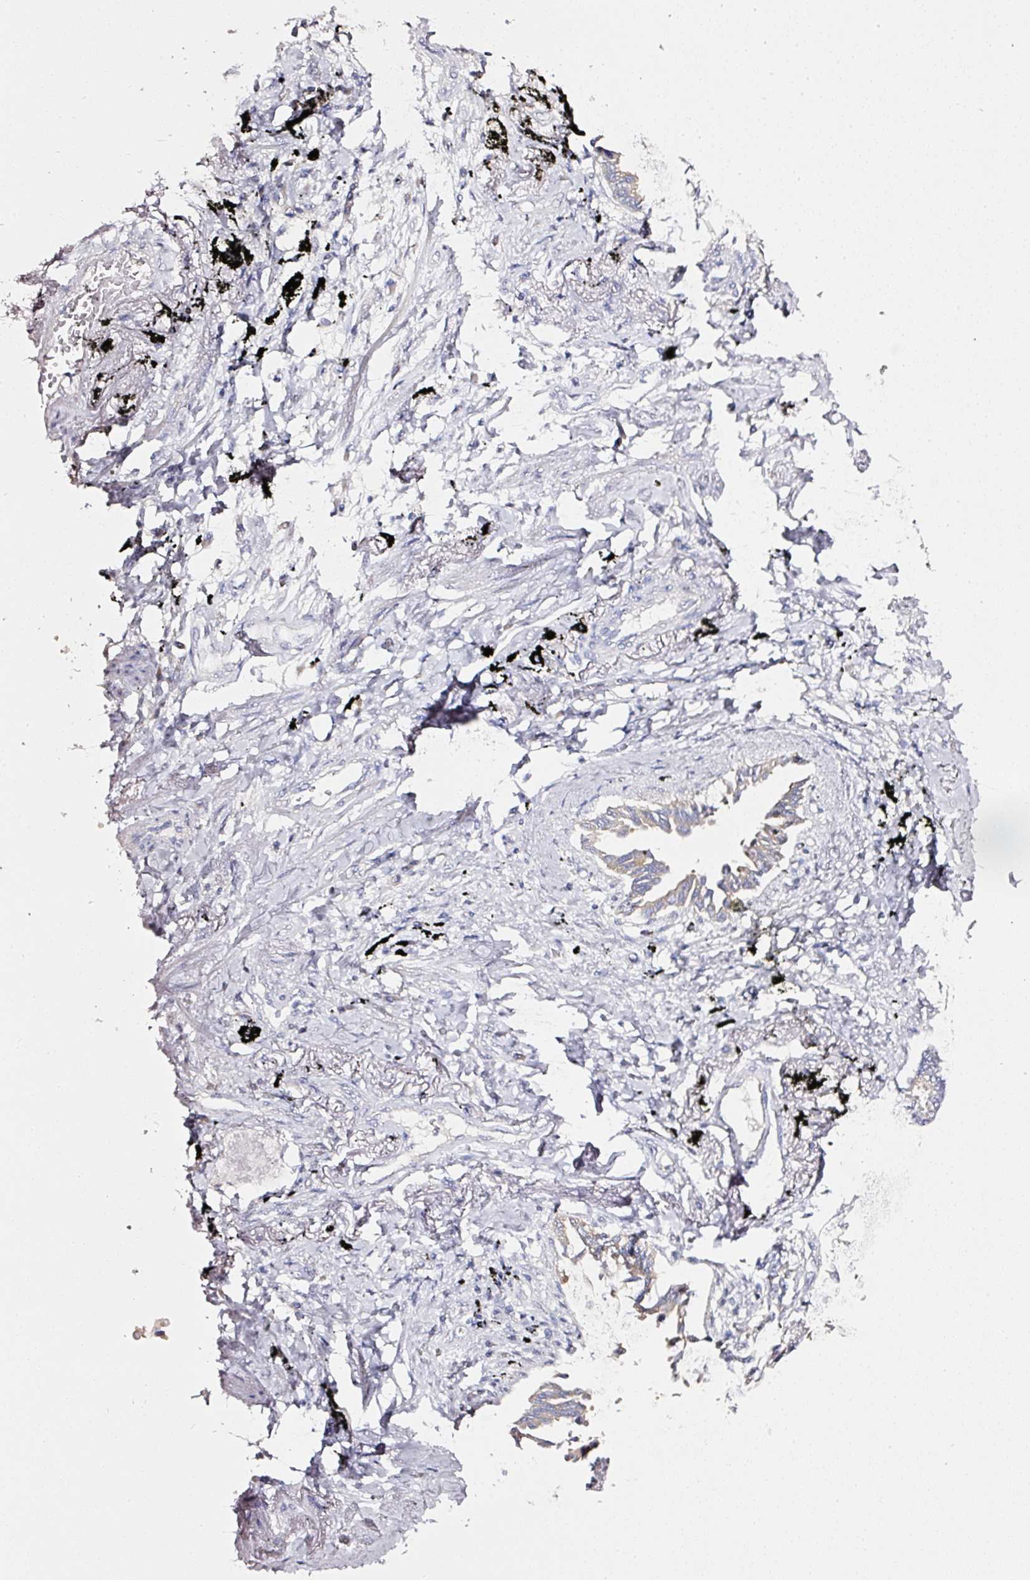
{"staining": {"intensity": "weak", "quantity": "<25%", "location": "cytoplasmic/membranous"}, "tissue": "lung cancer", "cell_type": "Tumor cells", "image_type": "cancer", "snomed": [{"axis": "morphology", "description": "Adenocarcinoma, NOS"}, {"axis": "topography", "description": "Lung"}], "caption": "High power microscopy image of an immunohistochemistry micrograph of lung adenocarcinoma, revealing no significant expression in tumor cells.", "gene": "PDXDC1", "patient": {"sex": "male", "age": 67}}